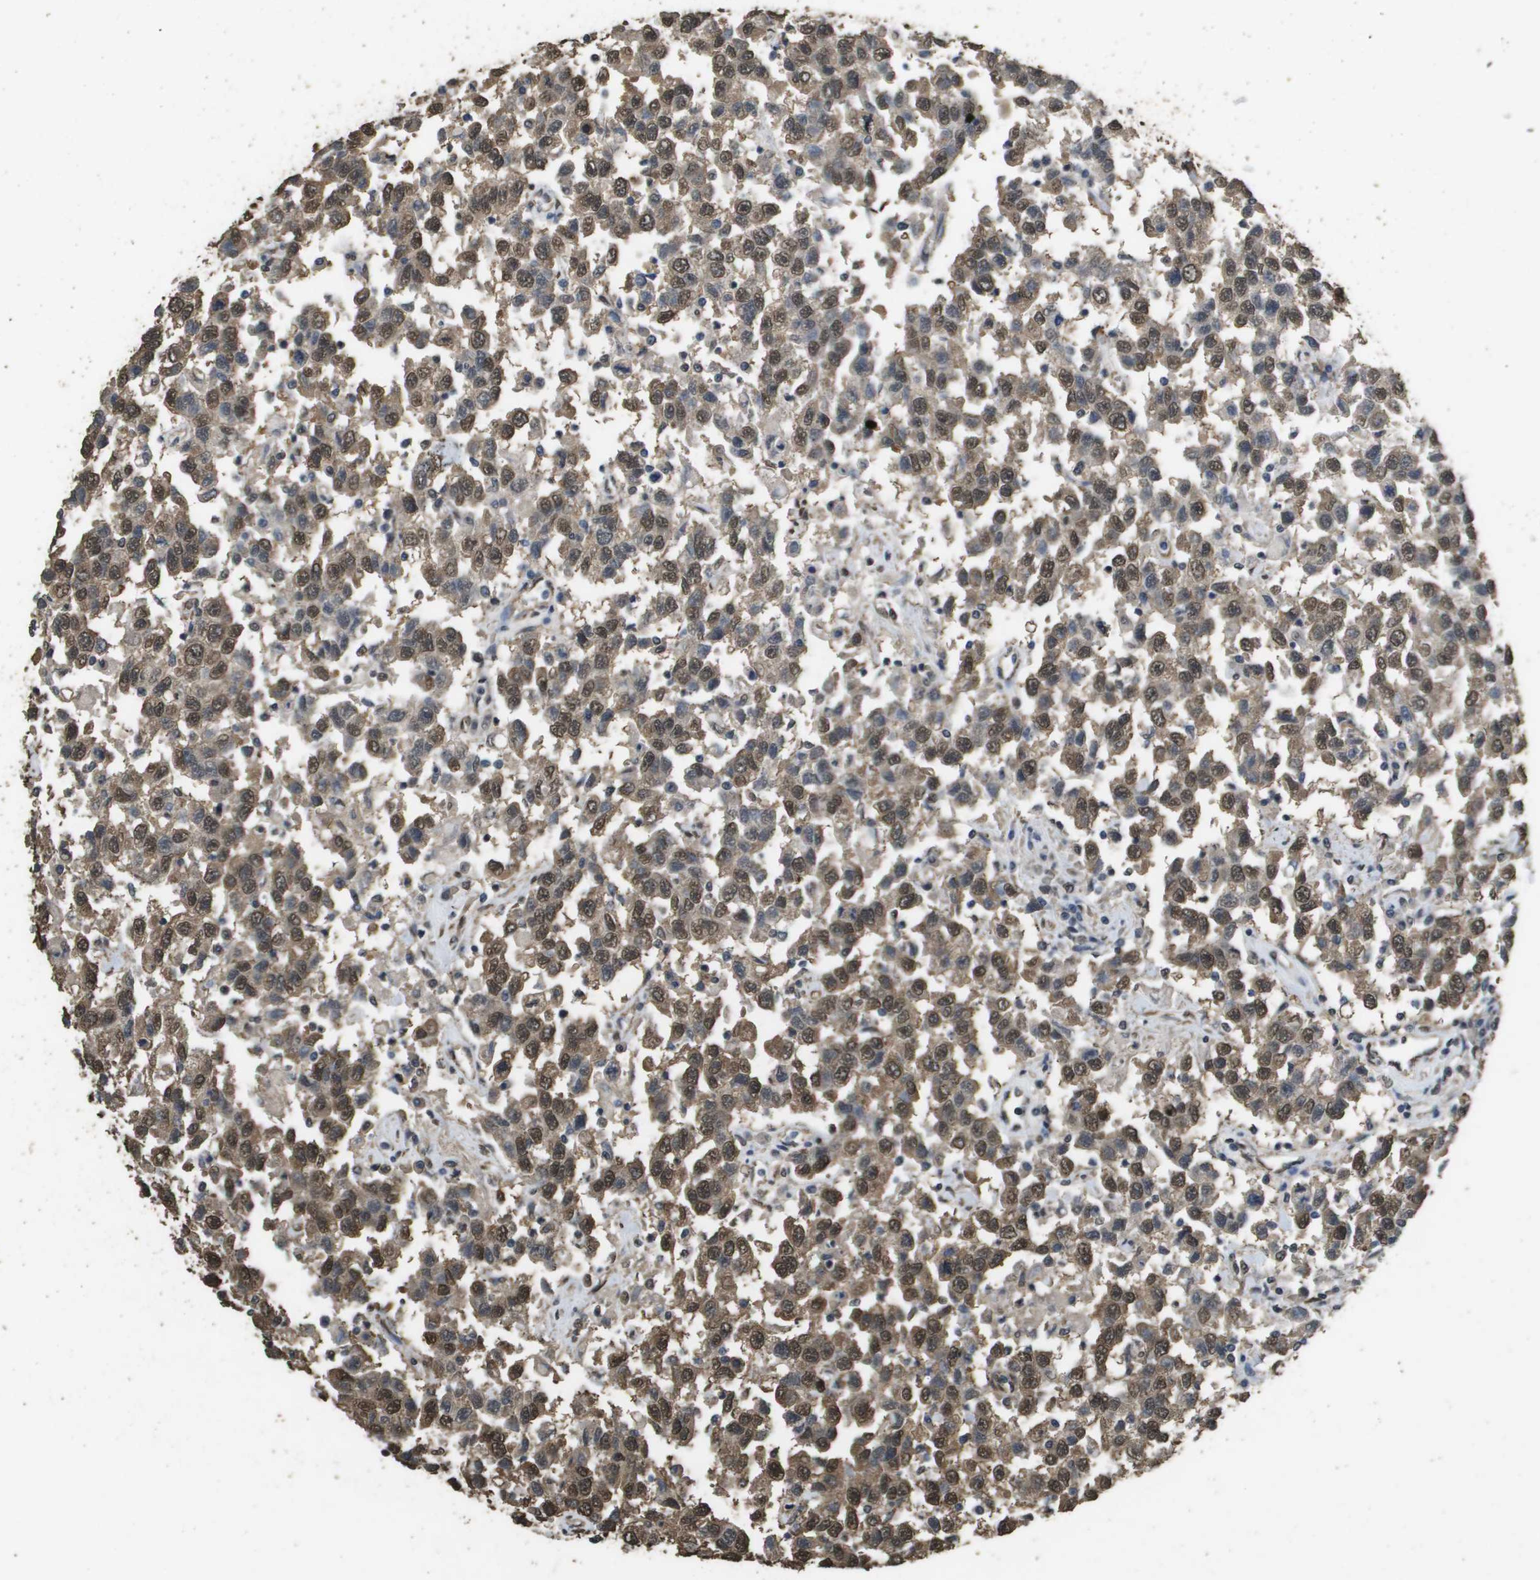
{"staining": {"intensity": "moderate", "quantity": ">75%", "location": "cytoplasmic/membranous,nuclear"}, "tissue": "testis cancer", "cell_type": "Tumor cells", "image_type": "cancer", "snomed": [{"axis": "morphology", "description": "Seminoma, NOS"}, {"axis": "topography", "description": "Testis"}], "caption": "Immunohistochemical staining of testis cancer demonstrates medium levels of moderate cytoplasmic/membranous and nuclear staining in about >75% of tumor cells. The staining was performed using DAB, with brown indicating positive protein expression. Nuclei are stained blue with hematoxylin.", "gene": "AAMP", "patient": {"sex": "male", "age": 41}}